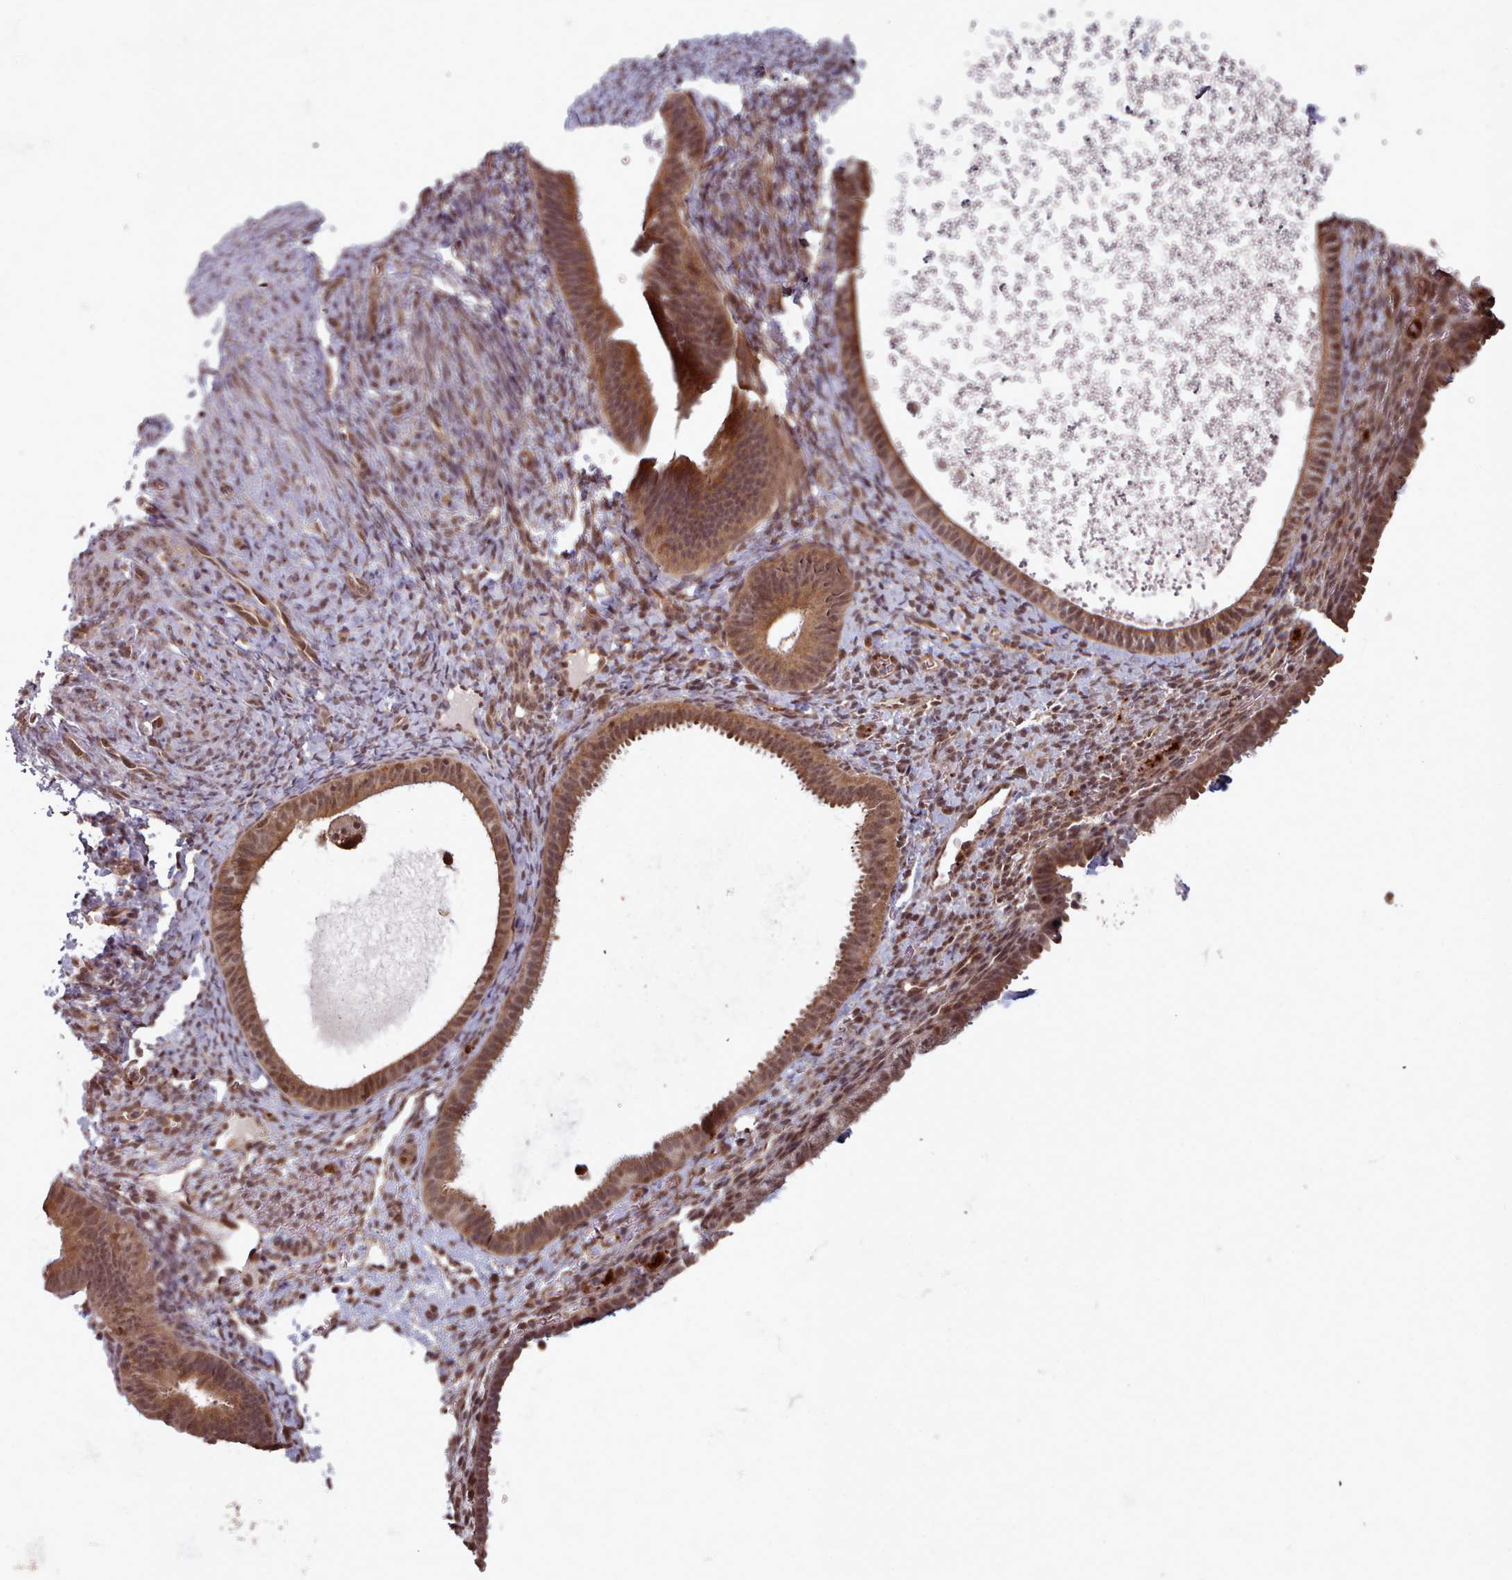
{"staining": {"intensity": "weak", "quantity": ">75%", "location": "nuclear"}, "tissue": "endometrium", "cell_type": "Cells in endometrial stroma", "image_type": "normal", "snomed": [{"axis": "morphology", "description": "Normal tissue, NOS"}, {"axis": "topography", "description": "Endometrium"}], "caption": "About >75% of cells in endometrial stroma in benign endometrium reveal weak nuclear protein positivity as visualized by brown immunohistochemical staining.", "gene": "DHX8", "patient": {"sex": "female", "age": 65}}